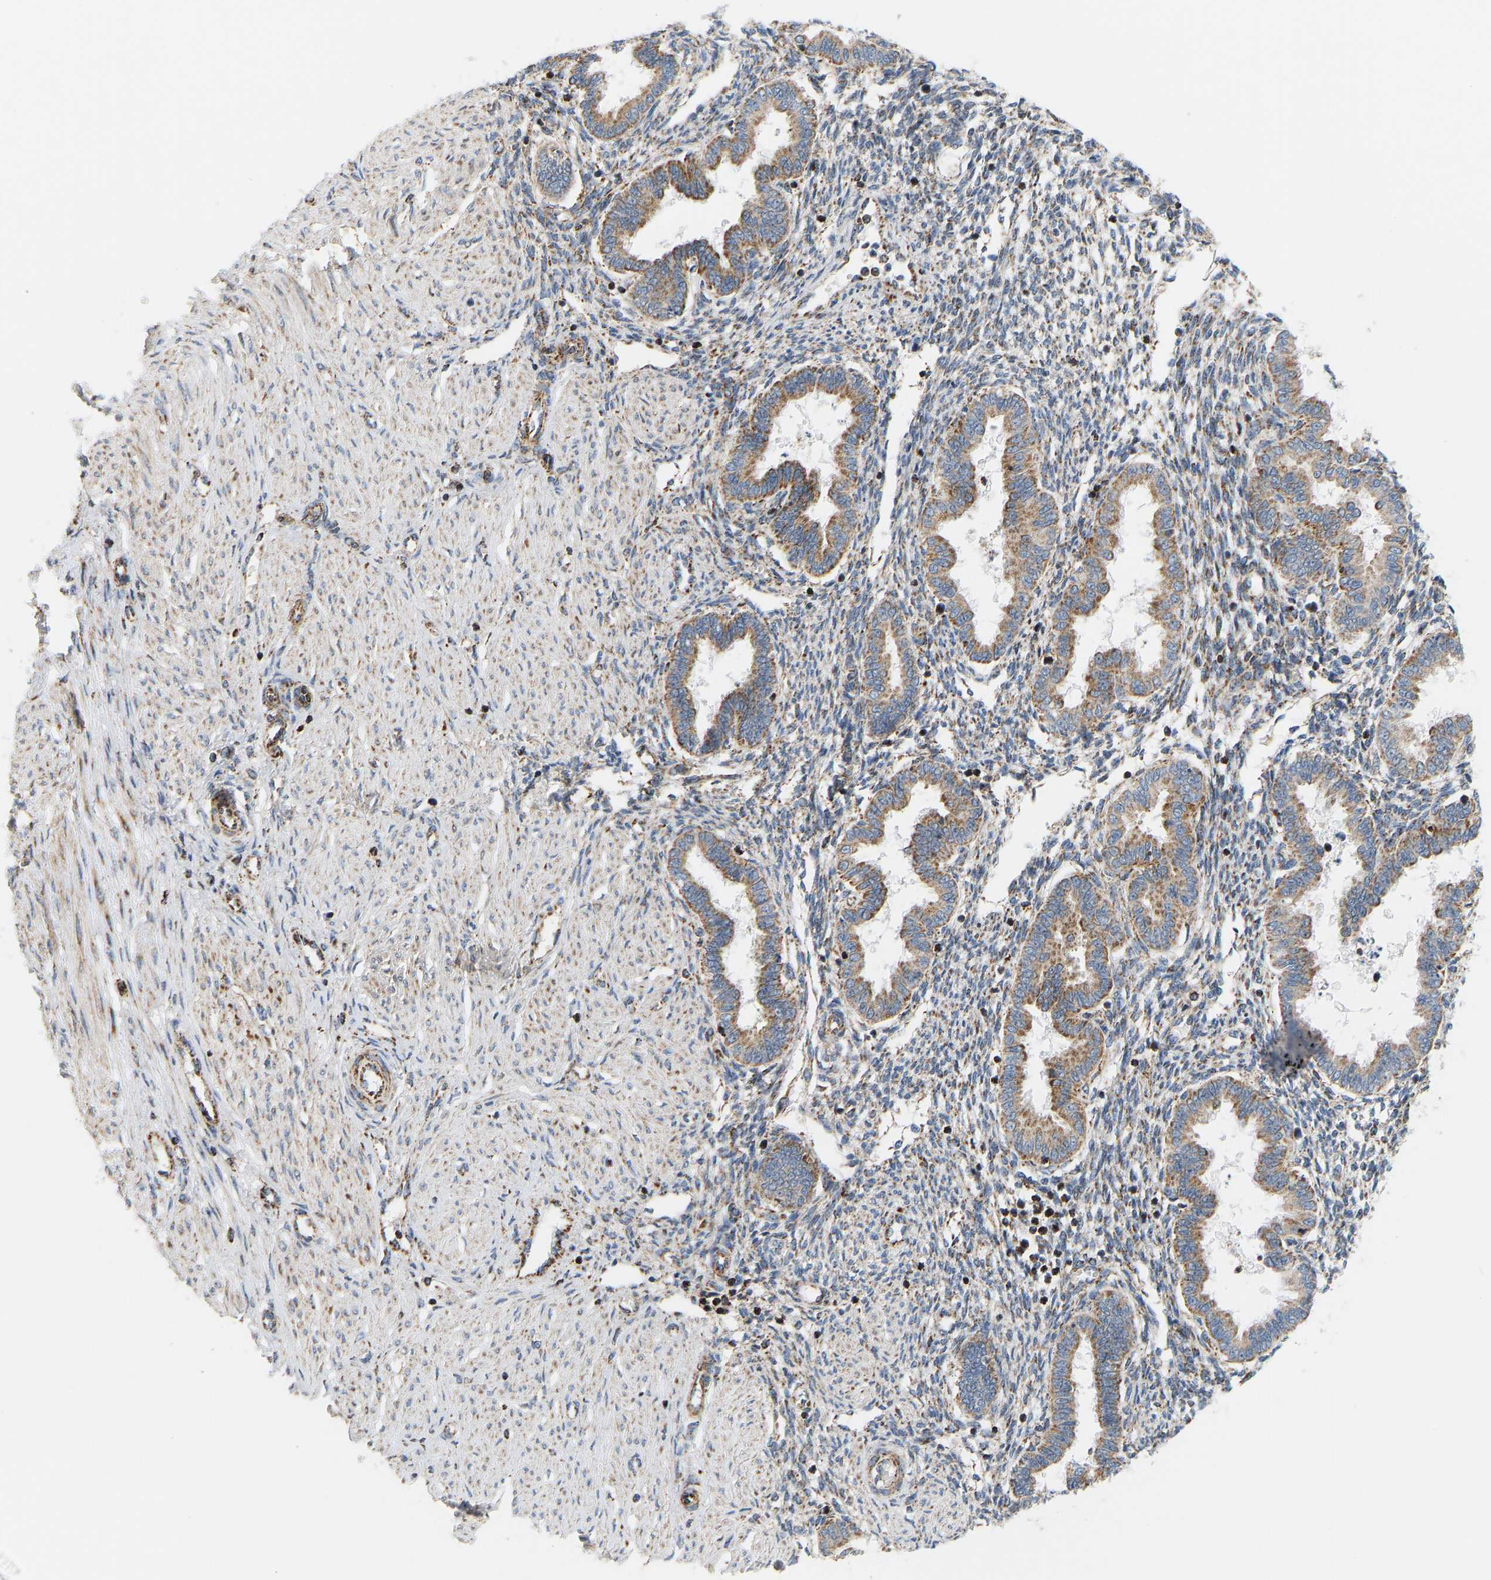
{"staining": {"intensity": "moderate", "quantity": ">75%", "location": "cytoplasmic/membranous"}, "tissue": "endometrium", "cell_type": "Cells in endometrial stroma", "image_type": "normal", "snomed": [{"axis": "morphology", "description": "Normal tissue, NOS"}, {"axis": "topography", "description": "Endometrium"}], "caption": "Protein expression analysis of normal human endometrium reveals moderate cytoplasmic/membranous expression in about >75% of cells in endometrial stroma. (DAB (3,3'-diaminobenzidine) IHC, brown staining for protein, blue staining for nuclei).", "gene": "GPSM2", "patient": {"sex": "female", "age": 33}}